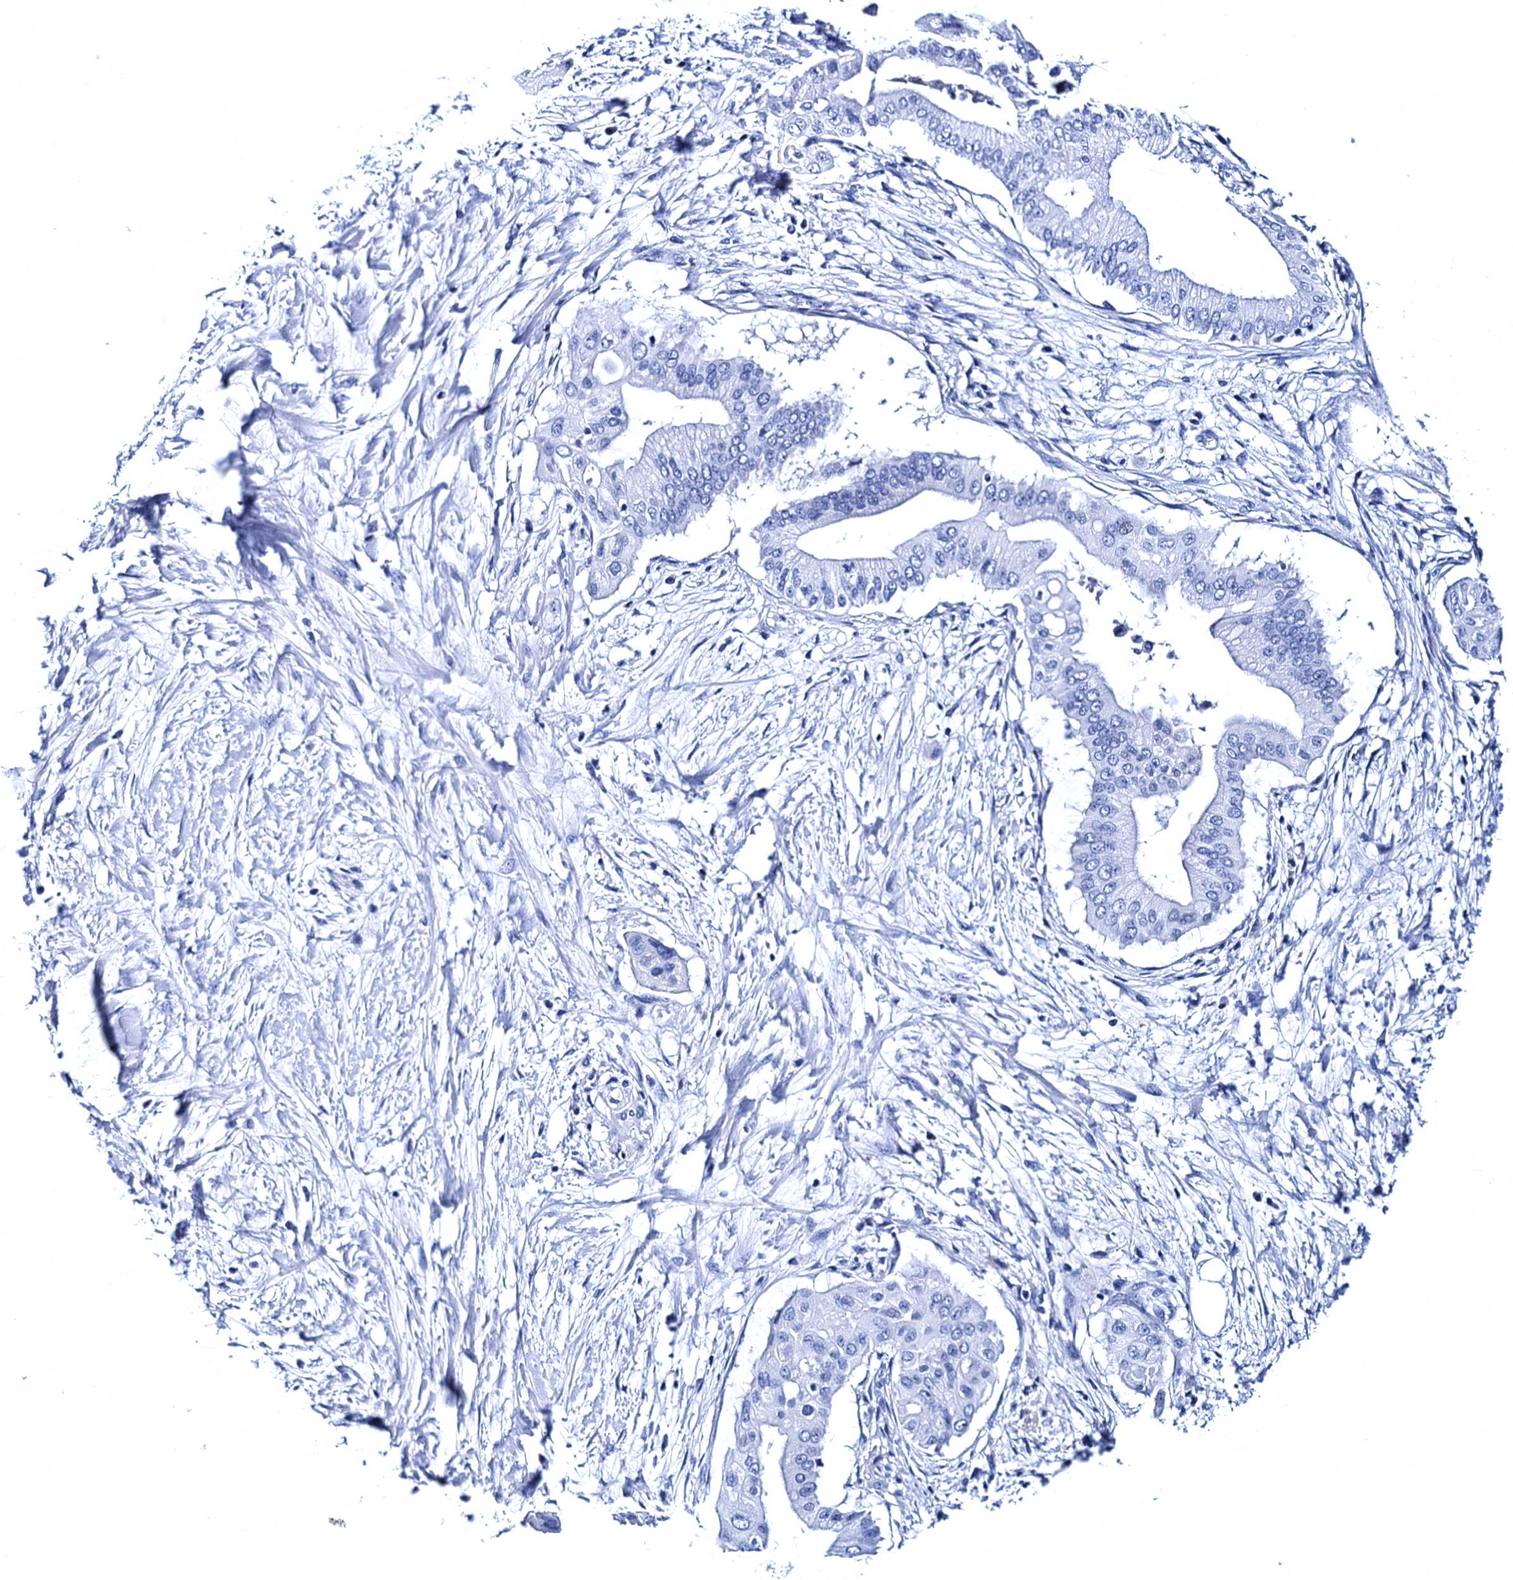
{"staining": {"intensity": "negative", "quantity": "none", "location": "none"}, "tissue": "pancreatic cancer", "cell_type": "Tumor cells", "image_type": "cancer", "snomed": [{"axis": "morphology", "description": "Adenocarcinoma, NOS"}, {"axis": "topography", "description": "Pancreas"}], "caption": "Image shows no significant protein positivity in tumor cells of pancreatic cancer (adenocarcinoma).", "gene": "MYBPC3", "patient": {"sex": "male", "age": 68}}